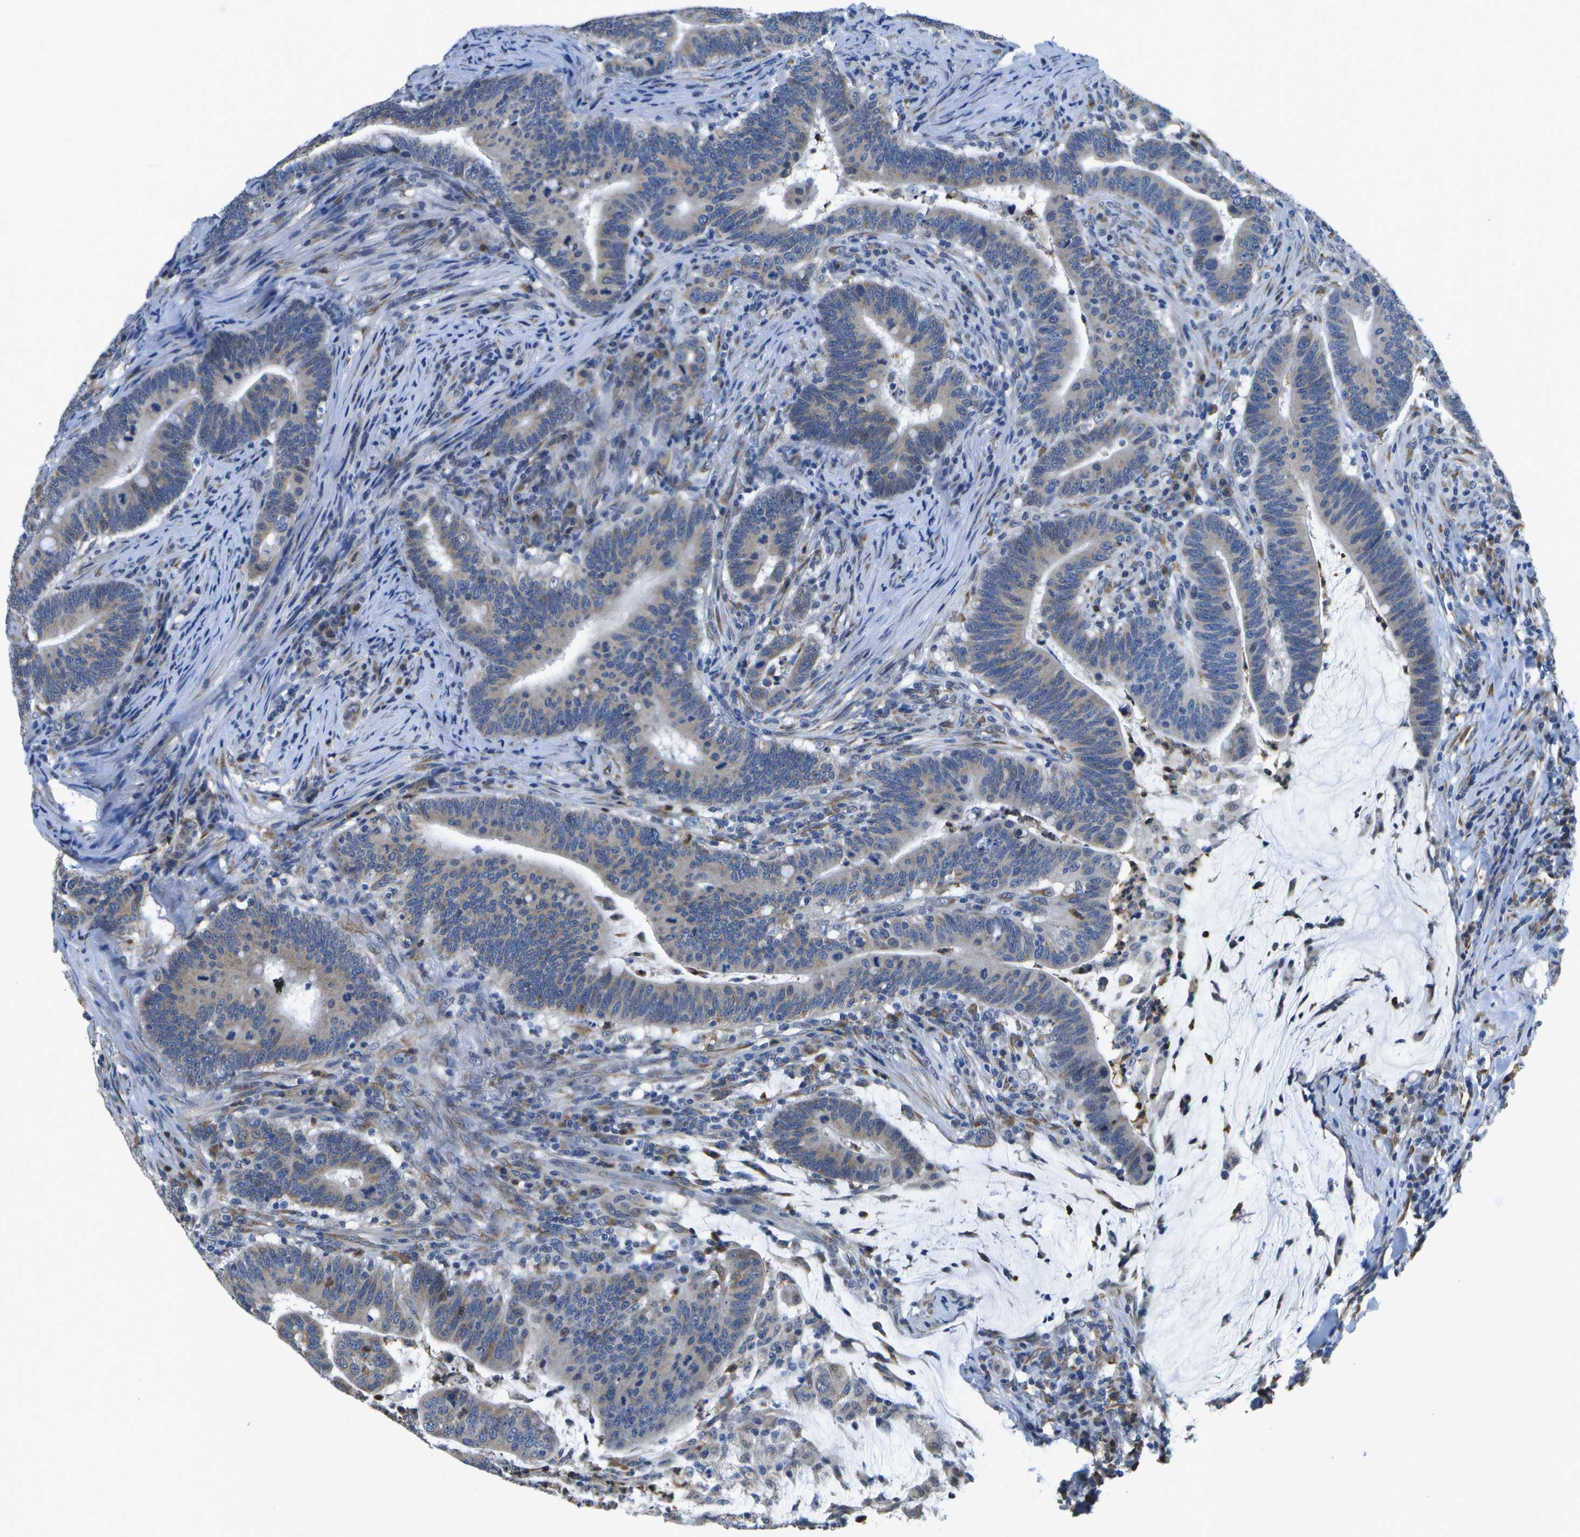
{"staining": {"intensity": "weak", "quantity": ">75%", "location": "cytoplasmic/membranous"}, "tissue": "colorectal cancer", "cell_type": "Tumor cells", "image_type": "cancer", "snomed": [{"axis": "morphology", "description": "Normal tissue, NOS"}, {"axis": "morphology", "description": "Adenocarcinoma, NOS"}, {"axis": "topography", "description": "Colon"}], "caption": "About >75% of tumor cells in human colorectal cancer demonstrate weak cytoplasmic/membranous protein expression as visualized by brown immunohistochemical staining.", "gene": "DSE", "patient": {"sex": "female", "age": 66}}